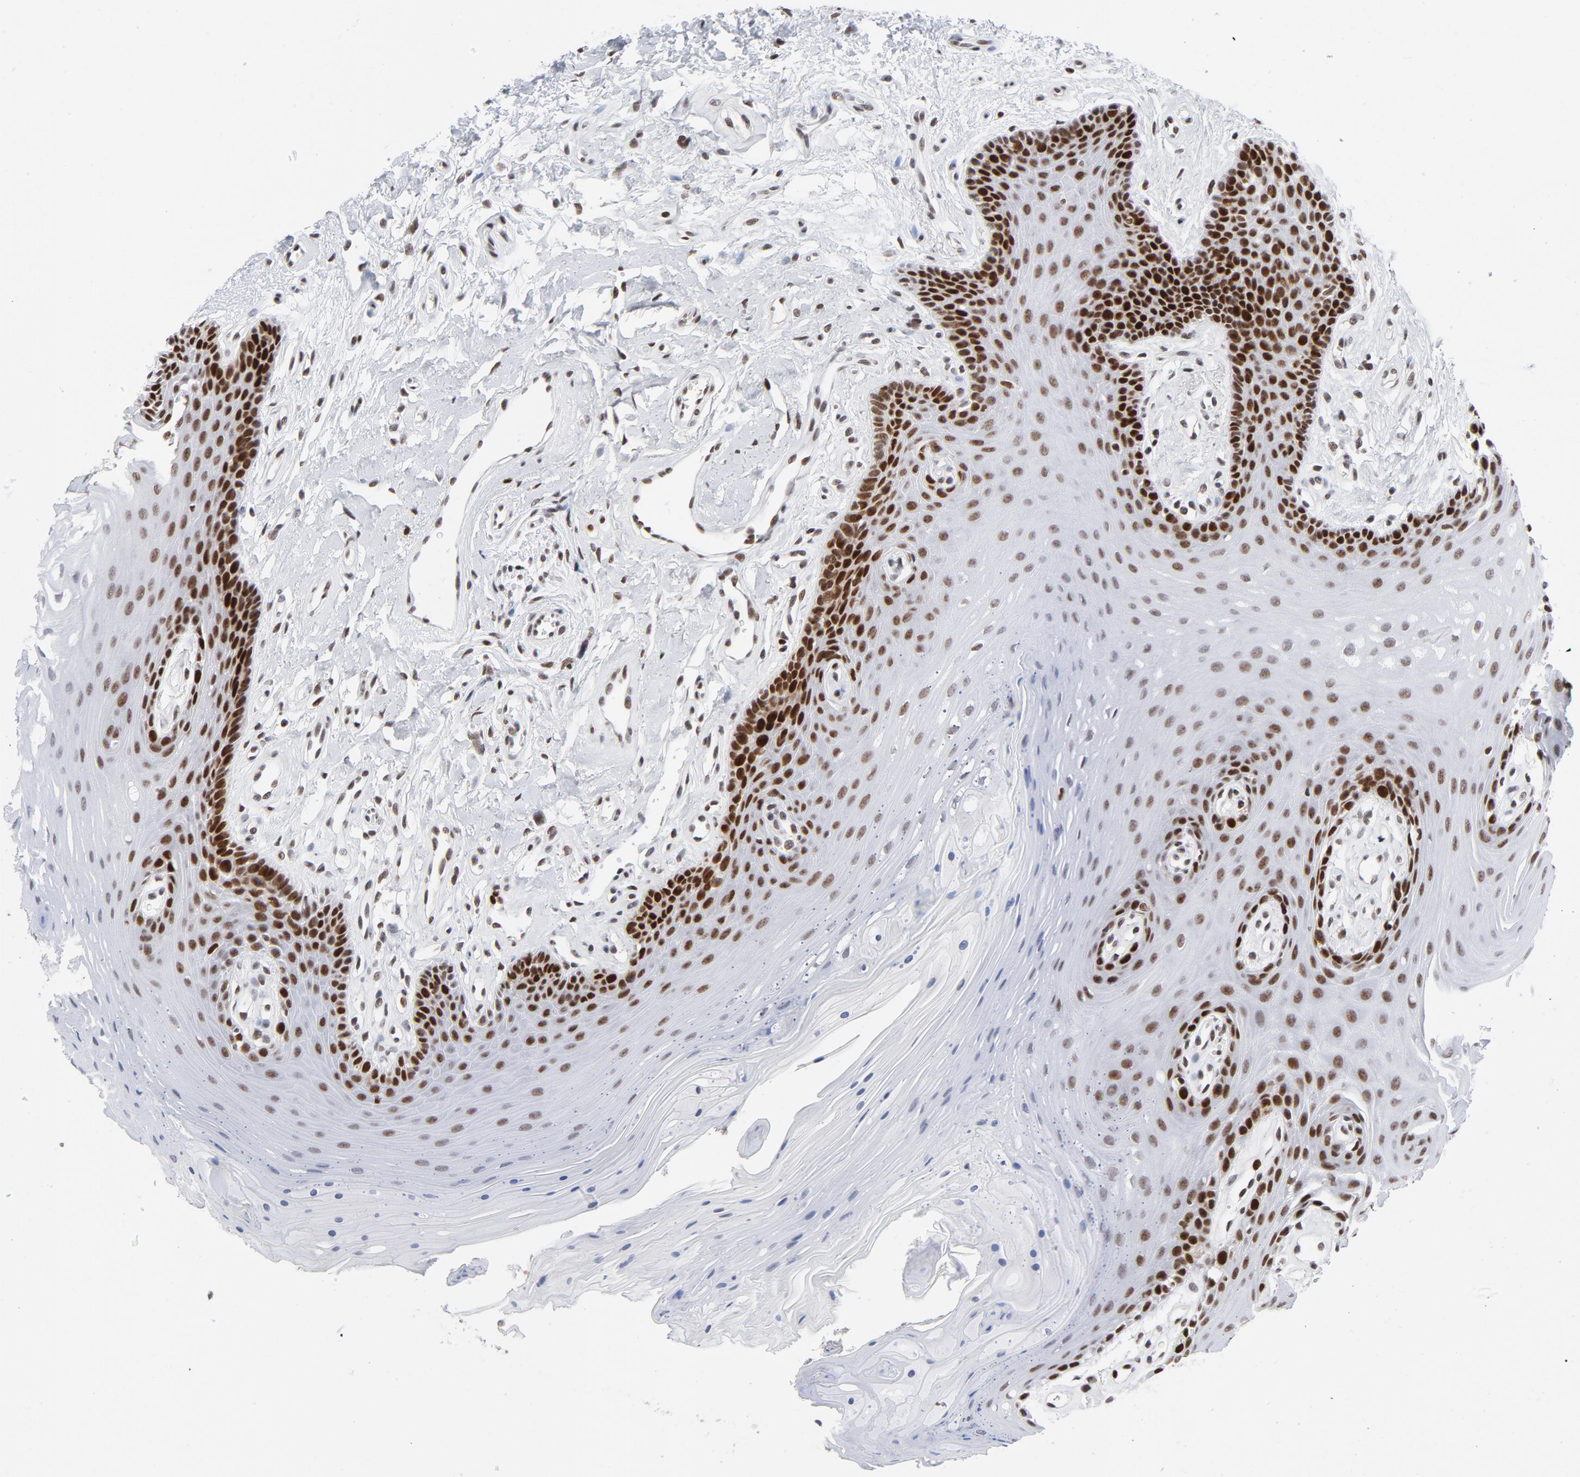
{"staining": {"intensity": "moderate", "quantity": "25%-75%", "location": "nuclear"}, "tissue": "oral mucosa", "cell_type": "Squamous epithelial cells", "image_type": "normal", "snomed": [{"axis": "morphology", "description": "Normal tissue, NOS"}, {"axis": "topography", "description": "Oral tissue"}], "caption": "DAB immunohistochemical staining of normal human oral mucosa exhibits moderate nuclear protein positivity in approximately 25%-75% of squamous epithelial cells.", "gene": "RFC4", "patient": {"sex": "male", "age": 62}}